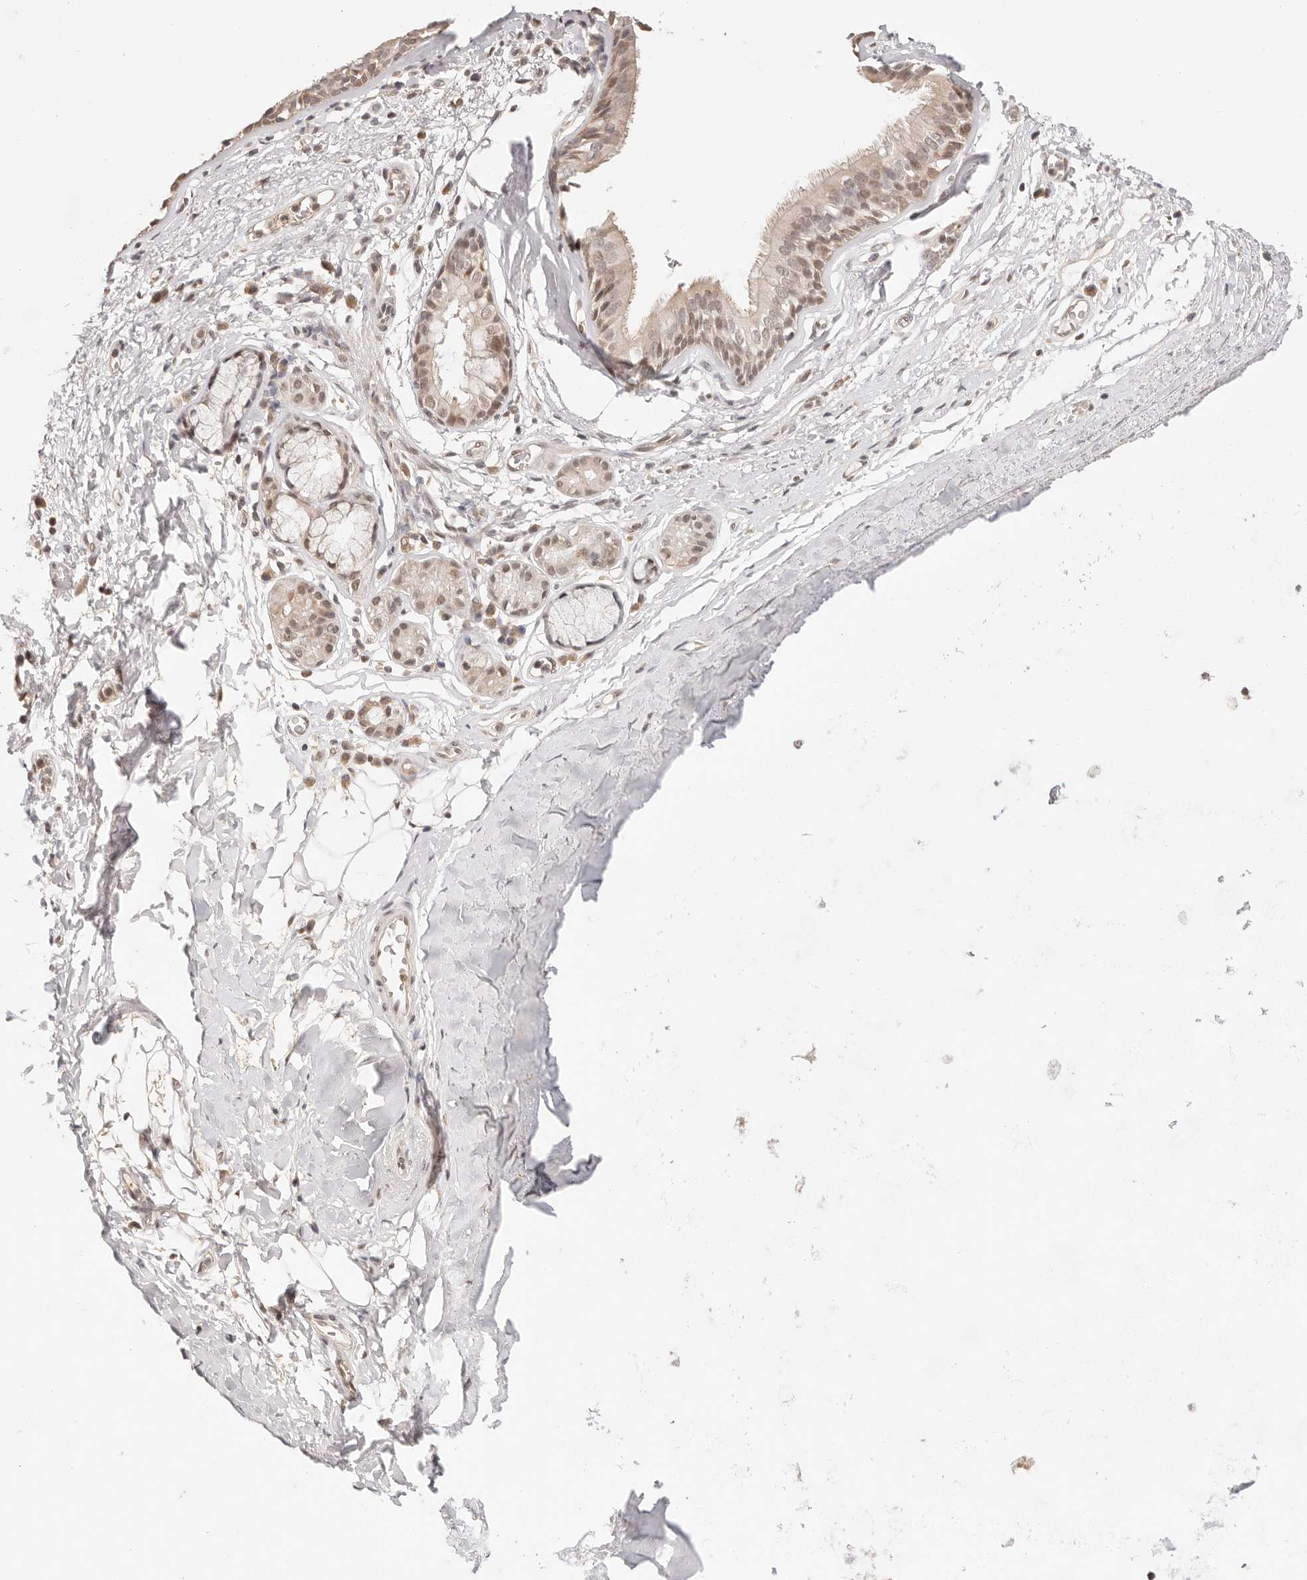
{"staining": {"intensity": "moderate", "quantity": "25%-75%", "location": "cytoplasmic/membranous,nuclear"}, "tissue": "bronchus", "cell_type": "Respiratory epithelial cells", "image_type": "normal", "snomed": [{"axis": "morphology", "description": "Normal tissue, NOS"}, {"axis": "topography", "description": "Cartilage tissue"}], "caption": "Brown immunohistochemical staining in normal bronchus reveals moderate cytoplasmic/membranous,nuclear staining in approximately 25%-75% of respiratory epithelial cells.", "gene": "RFC3", "patient": {"sex": "female", "age": 63}}